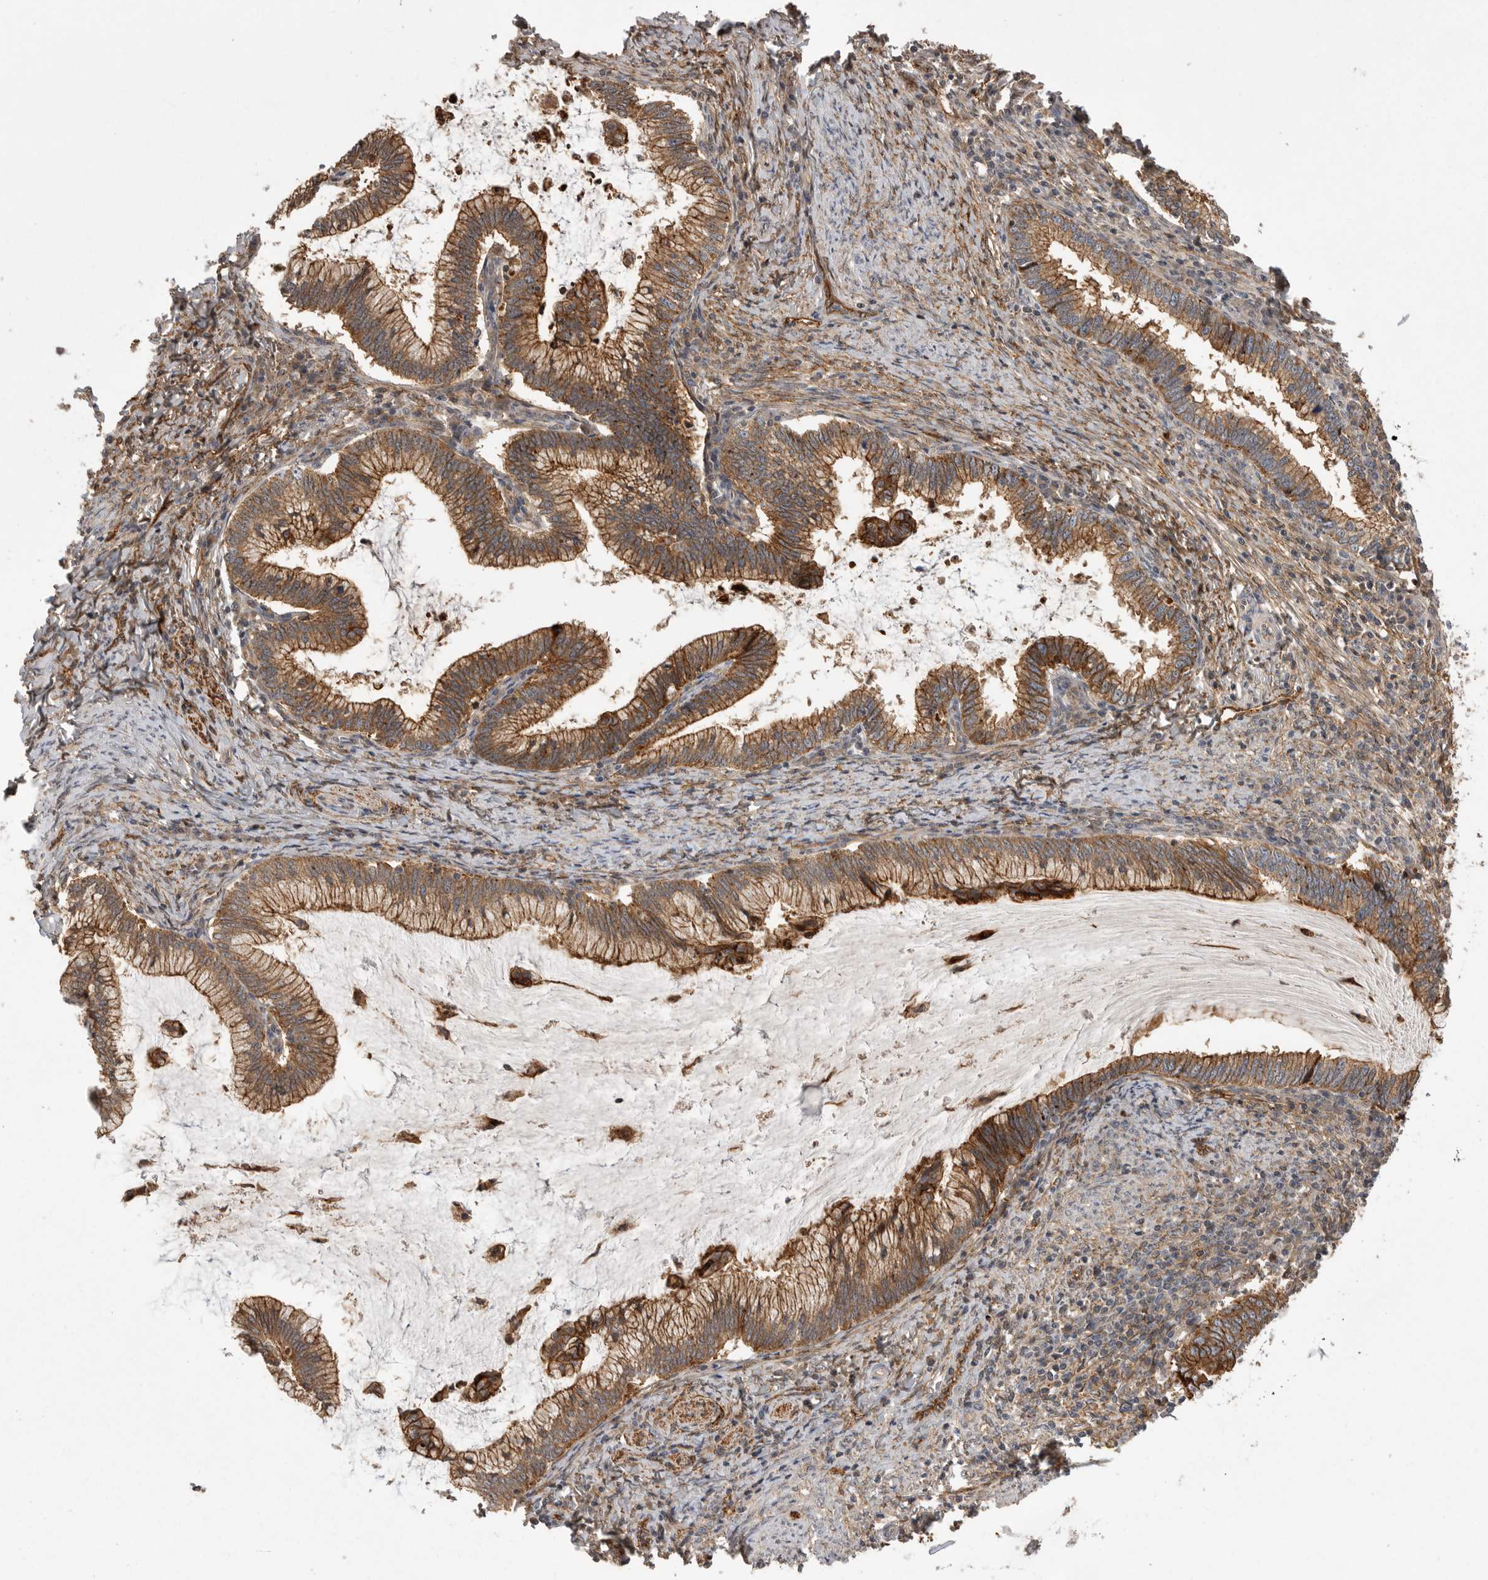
{"staining": {"intensity": "moderate", "quantity": ">75%", "location": "cytoplasmic/membranous"}, "tissue": "cervical cancer", "cell_type": "Tumor cells", "image_type": "cancer", "snomed": [{"axis": "morphology", "description": "Adenocarcinoma, NOS"}, {"axis": "topography", "description": "Cervix"}], "caption": "Cervical cancer (adenocarcinoma) stained for a protein reveals moderate cytoplasmic/membranous positivity in tumor cells. The staining was performed using DAB (3,3'-diaminobenzidine), with brown indicating positive protein expression. Nuclei are stained blue with hematoxylin.", "gene": "NECTIN1", "patient": {"sex": "female", "age": 36}}